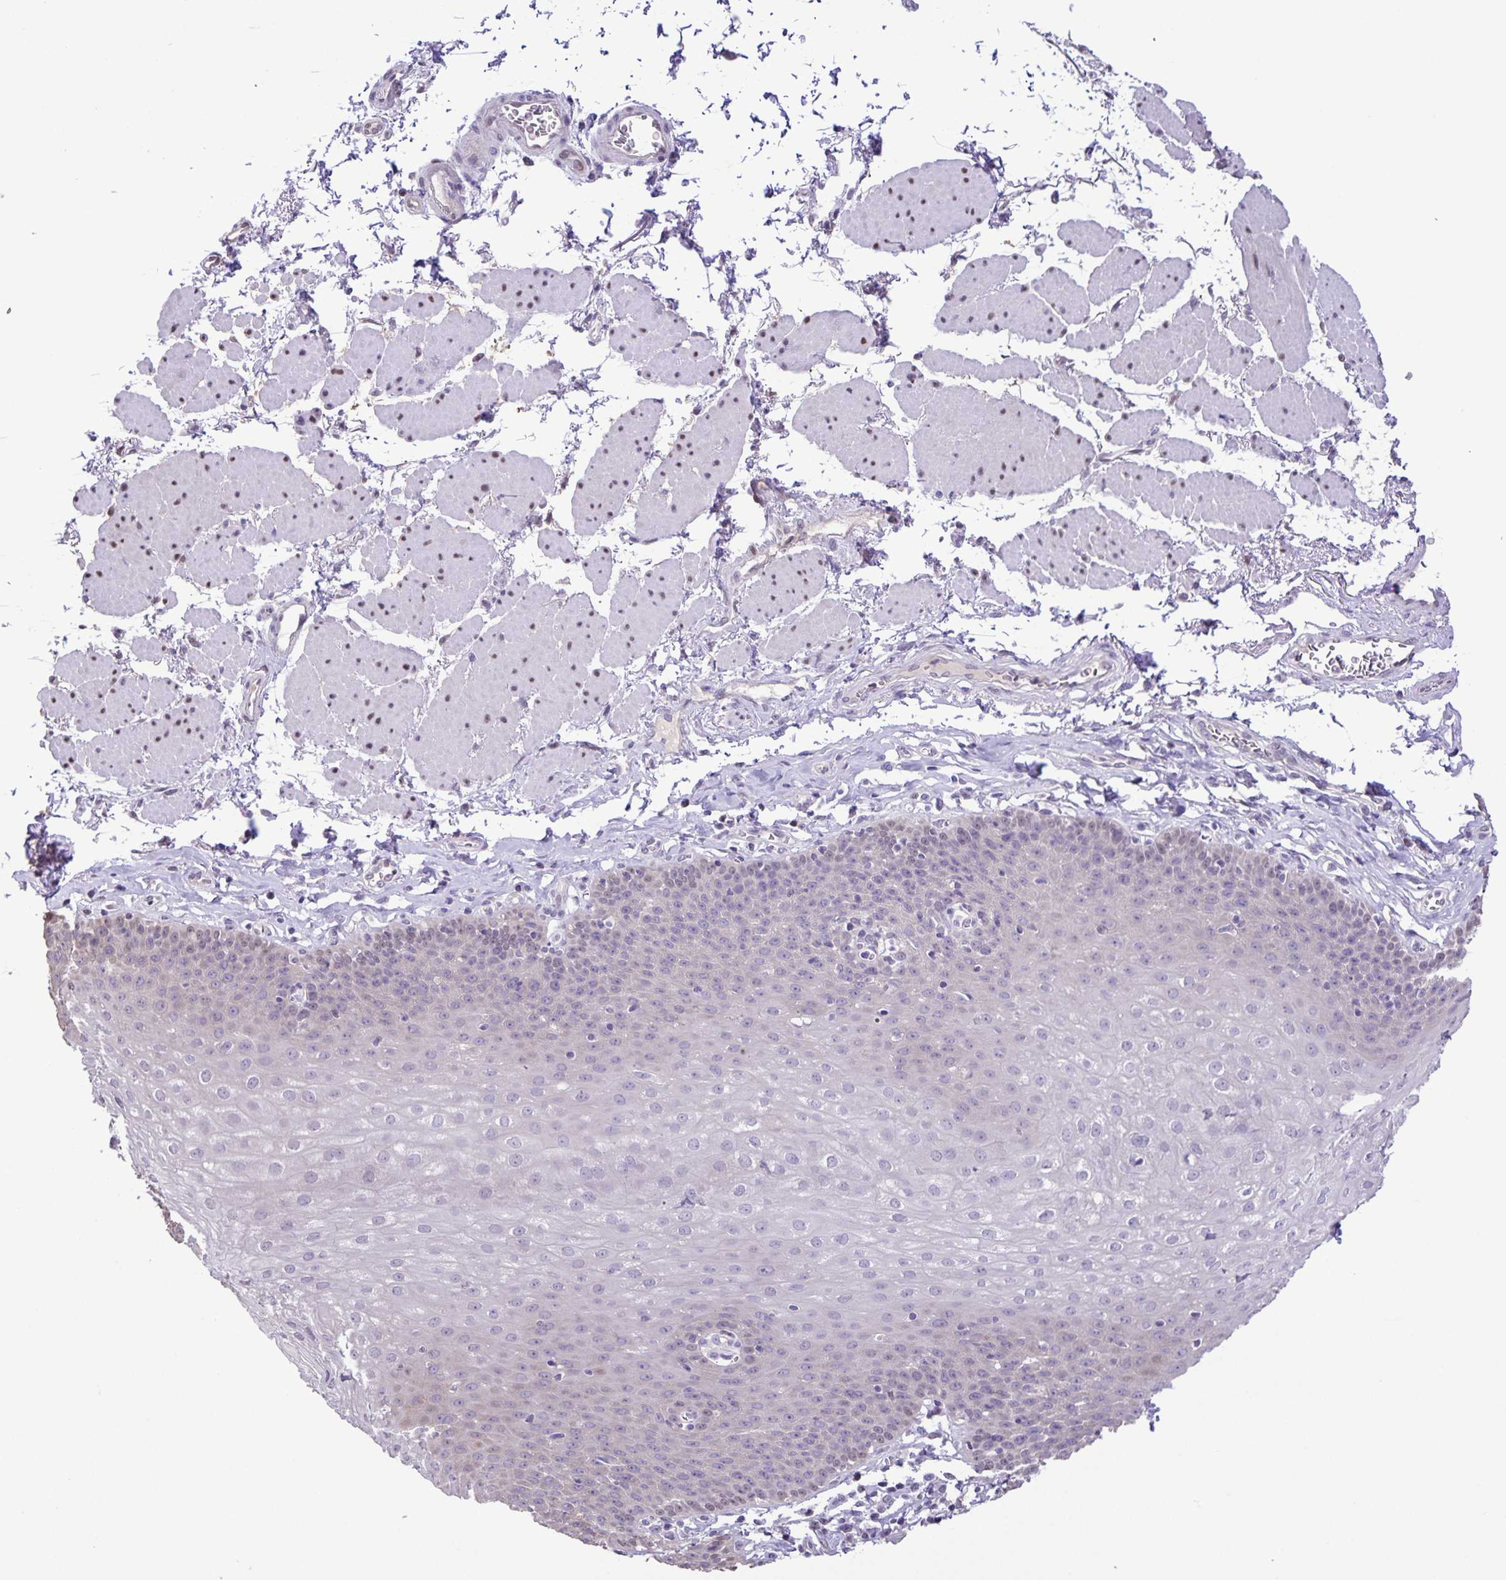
{"staining": {"intensity": "negative", "quantity": "none", "location": "none"}, "tissue": "esophagus", "cell_type": "Squamous epithelial cells", "image_type": "normal", "snomed": [{"axis": "morphology", "description": "Normal tissue, NOS"}, {"axis": "topography", "description": "Esophagus"}], "caption": "The photomicrograph demonstrates no staining of squamous epithelial cells in benign esophagus.", "gene": "ONECUT2", "patient": {"sex": "female", "age": 81}}